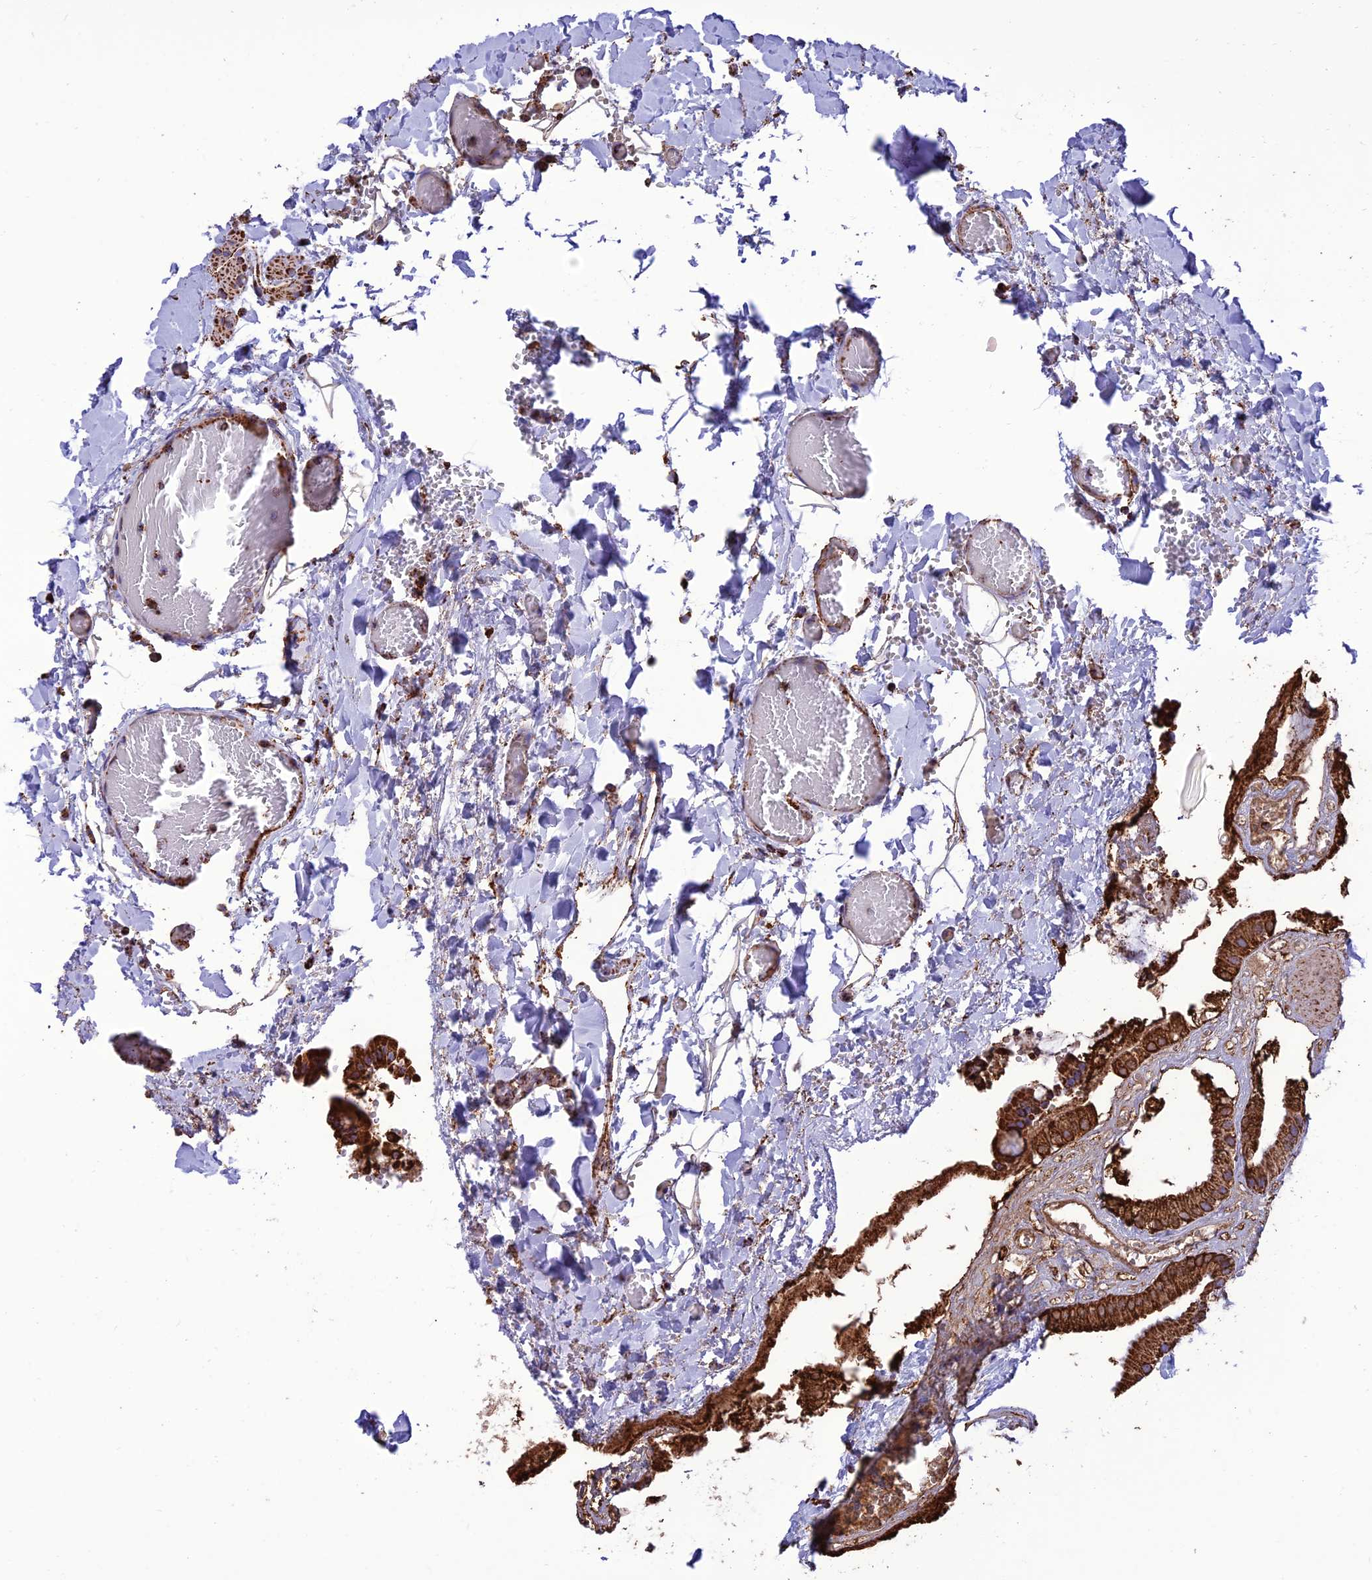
{"staining": {"intensity": "strong", "quantity": ">75%", "location": "cytoplasmic/membranous"}, "tissue": "gallbladder", "cell_type": "Glandular cells", "image_type": "normal", "snomed": [{"axis": "morphology", "description": "Normal tissue, NOS"}, {"axis": "topography", "description": "Gallbladder"}], "caption": "Protein staining by immunohistochemistry (IHC) reveals strong cytoplasmic/membranous expression in about >75% of glandular cells in benign gallbladder. (IHC, brightfield microscopy, high magnification).", "gene": "NDUFAF1", "patient": {"sex": "male", "age": 55}}